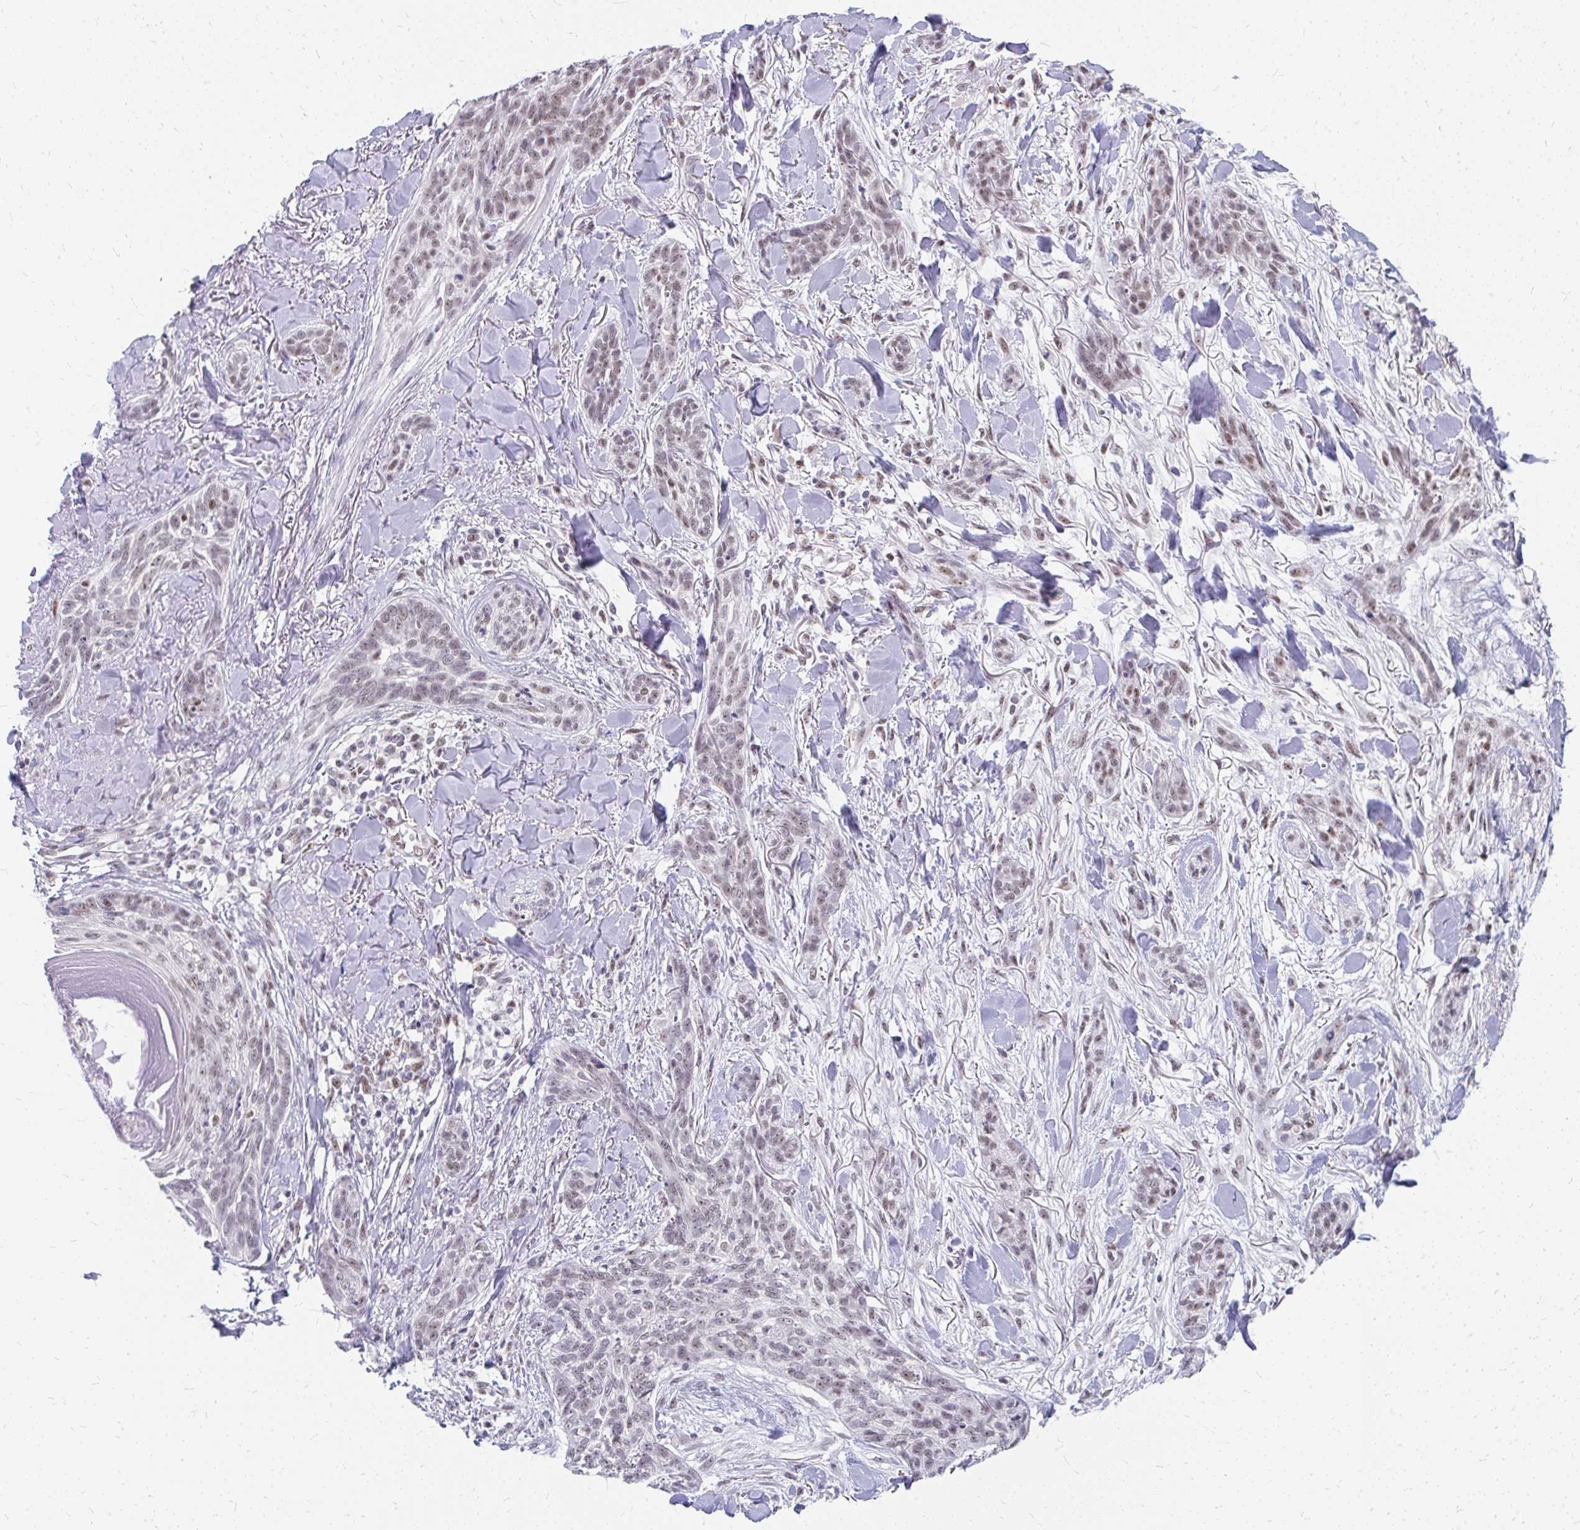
{"staining": {"intensity": "weak", "quantity": ">75%", "location": "nuclear"}, "tissue": "skin cancer", "cell_type": "Tumor cells", "image_type": "cancer", "snomed": [{"axis": "morphology", "description": "Basal cell carcinoma"}, {"axis": "topography", "description": "Skin"}], "caption": "Approximately >75% of tumor cells in human skin basal cell carcinoma display weak nuclear protein positivity as visualized by brown immunohistochemical staining.", "gene": "GTF2H1", "patient": {"sex": "male", "age": 52}}